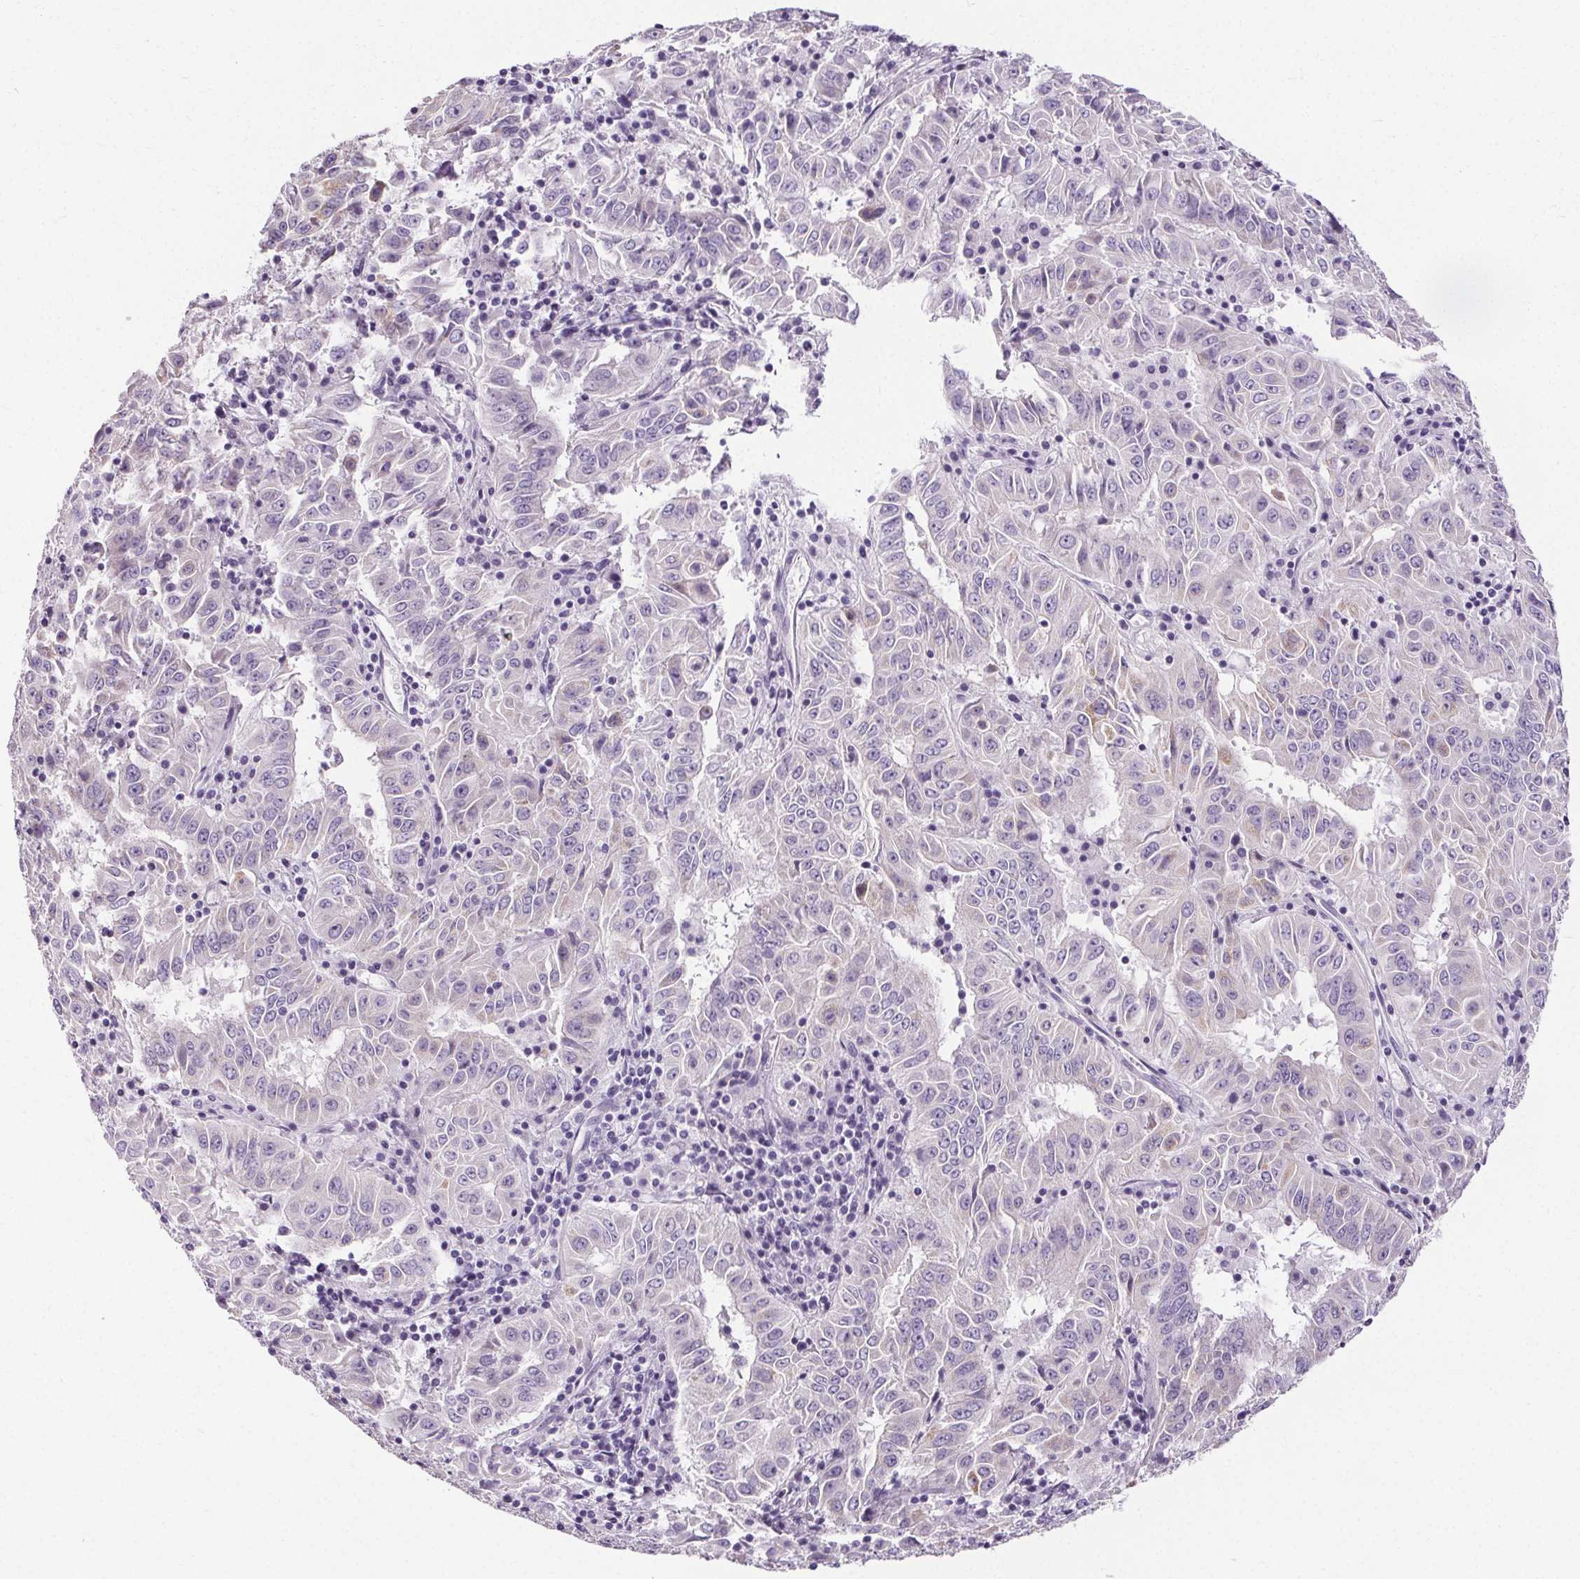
{"staining": {"intensity": "negative", "quantity": "none", "location": "none"}, "tissue": "pancreatic cancer", "cell_type": "Tumor cells", "image_type": "cancer", "snomed": [{"axis": "morphology", "description": "Adenocarcinoma, NOS"}, {"axis": "topography", "description": "Pancreas"}], "caption": "Pancreatic adenocarcinoma was stained to show a protein in brown. There is no significant staining in tumor cells.", "gene": "ELAVL2", "patient": {"sex": "male", "age": 63}}